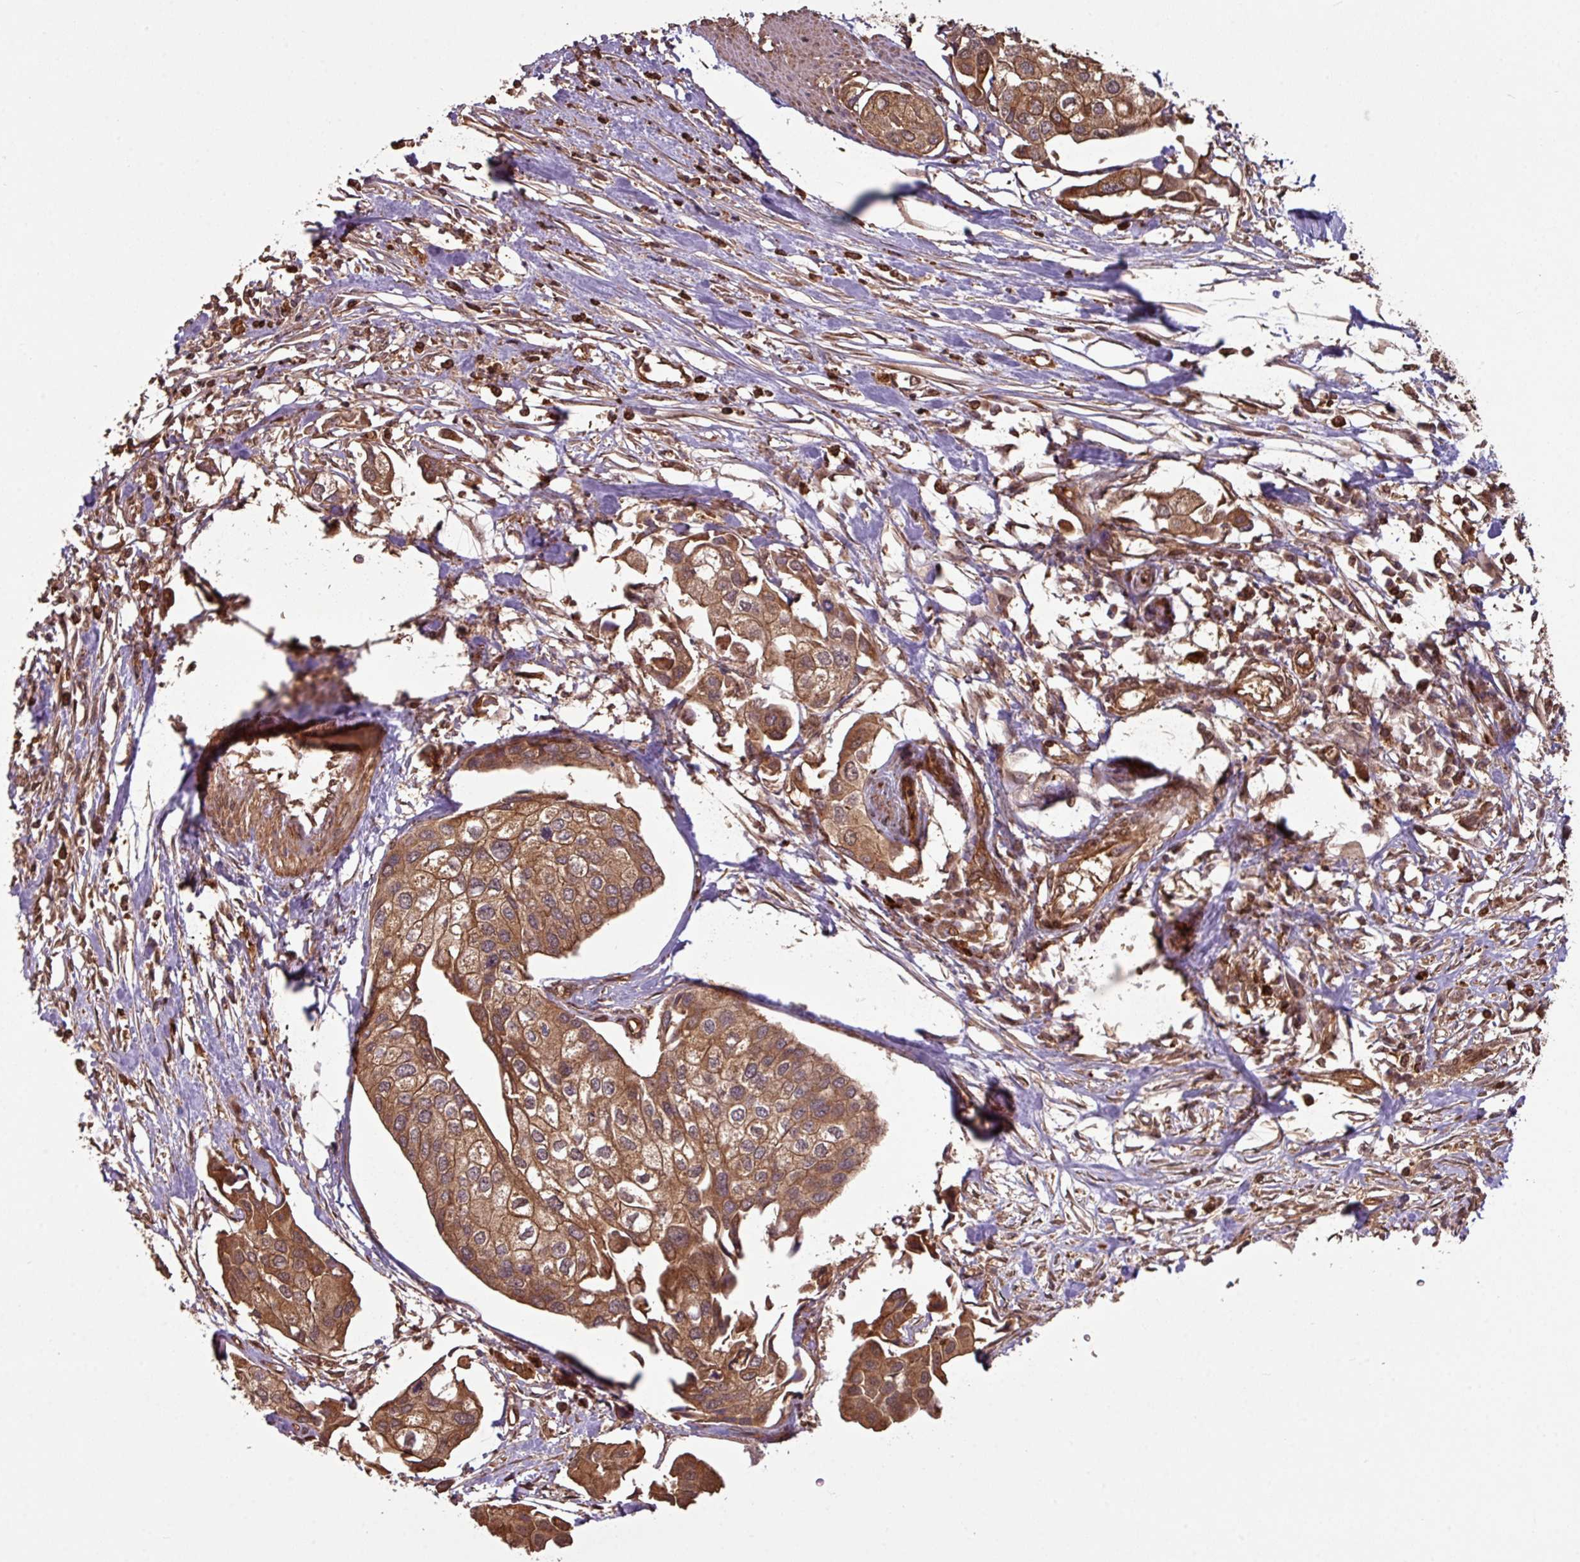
{"staining": {"intensity": "moderate", "quantity": ">75%", "location": "cytoplasmic/membranous"}, "tissue": "urothelial cancer", "cell_type": "Tumor cells", "image_type": "cancer", "snomed": [{"axis": "morphology", "description": "Urothelial carcinoma, High grade"}, {"axis": "topography", "description": "Urinary bladder"}], "caption": "This image demonstrates IHC staining of urothelial cancer, with medium moderate cytoplasmic/membranous positivity in approximately >75% of tumor cells.", "gene": "NHSL2", "patient": {"sex": "male", "age": 64}}